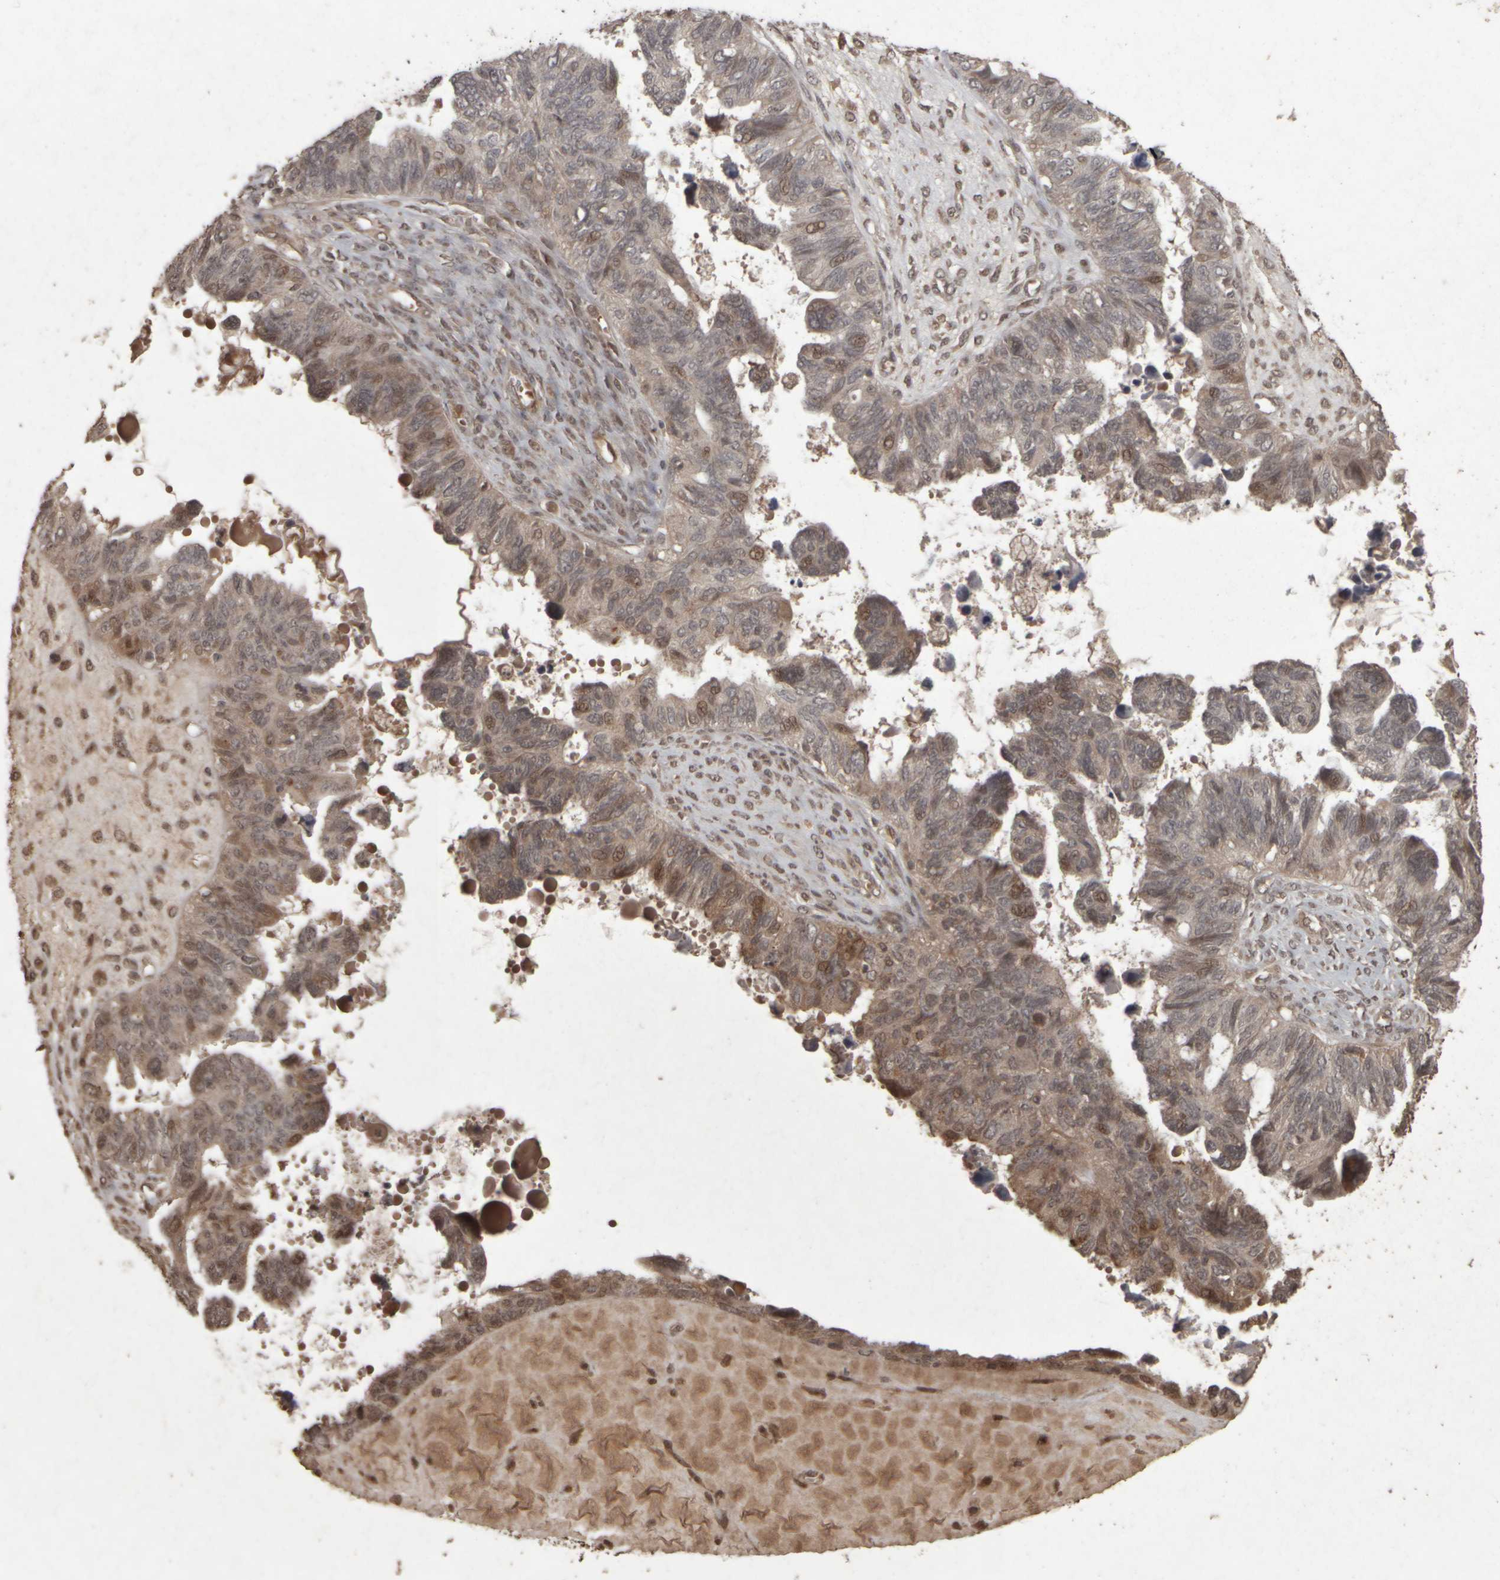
{"staining": {"intensity": "moderate", "quantity": "25%-75%", "location": "cytoplasmic/membranous,nuclear"}, "tissue": "ovarian cancer", "cell_type": "Tumor cells", "image_type": "cancer", "snomed": [{"axis": "morphology", "description": "Cystadenocarcinoma, serous, NOS"}, {"axis": "topography", "description": "Ovary"}], "caption": "Protein positivity by IHC exhibits moderate cytoplasmic/membranous and nuclear expression in about 25%-75% of tumor cells in ovarian serous cystadenocarcinoma. Nuclei are stained in blue.", "gene": "ACO1", "patient": {"sex": "female", "age": 79}}